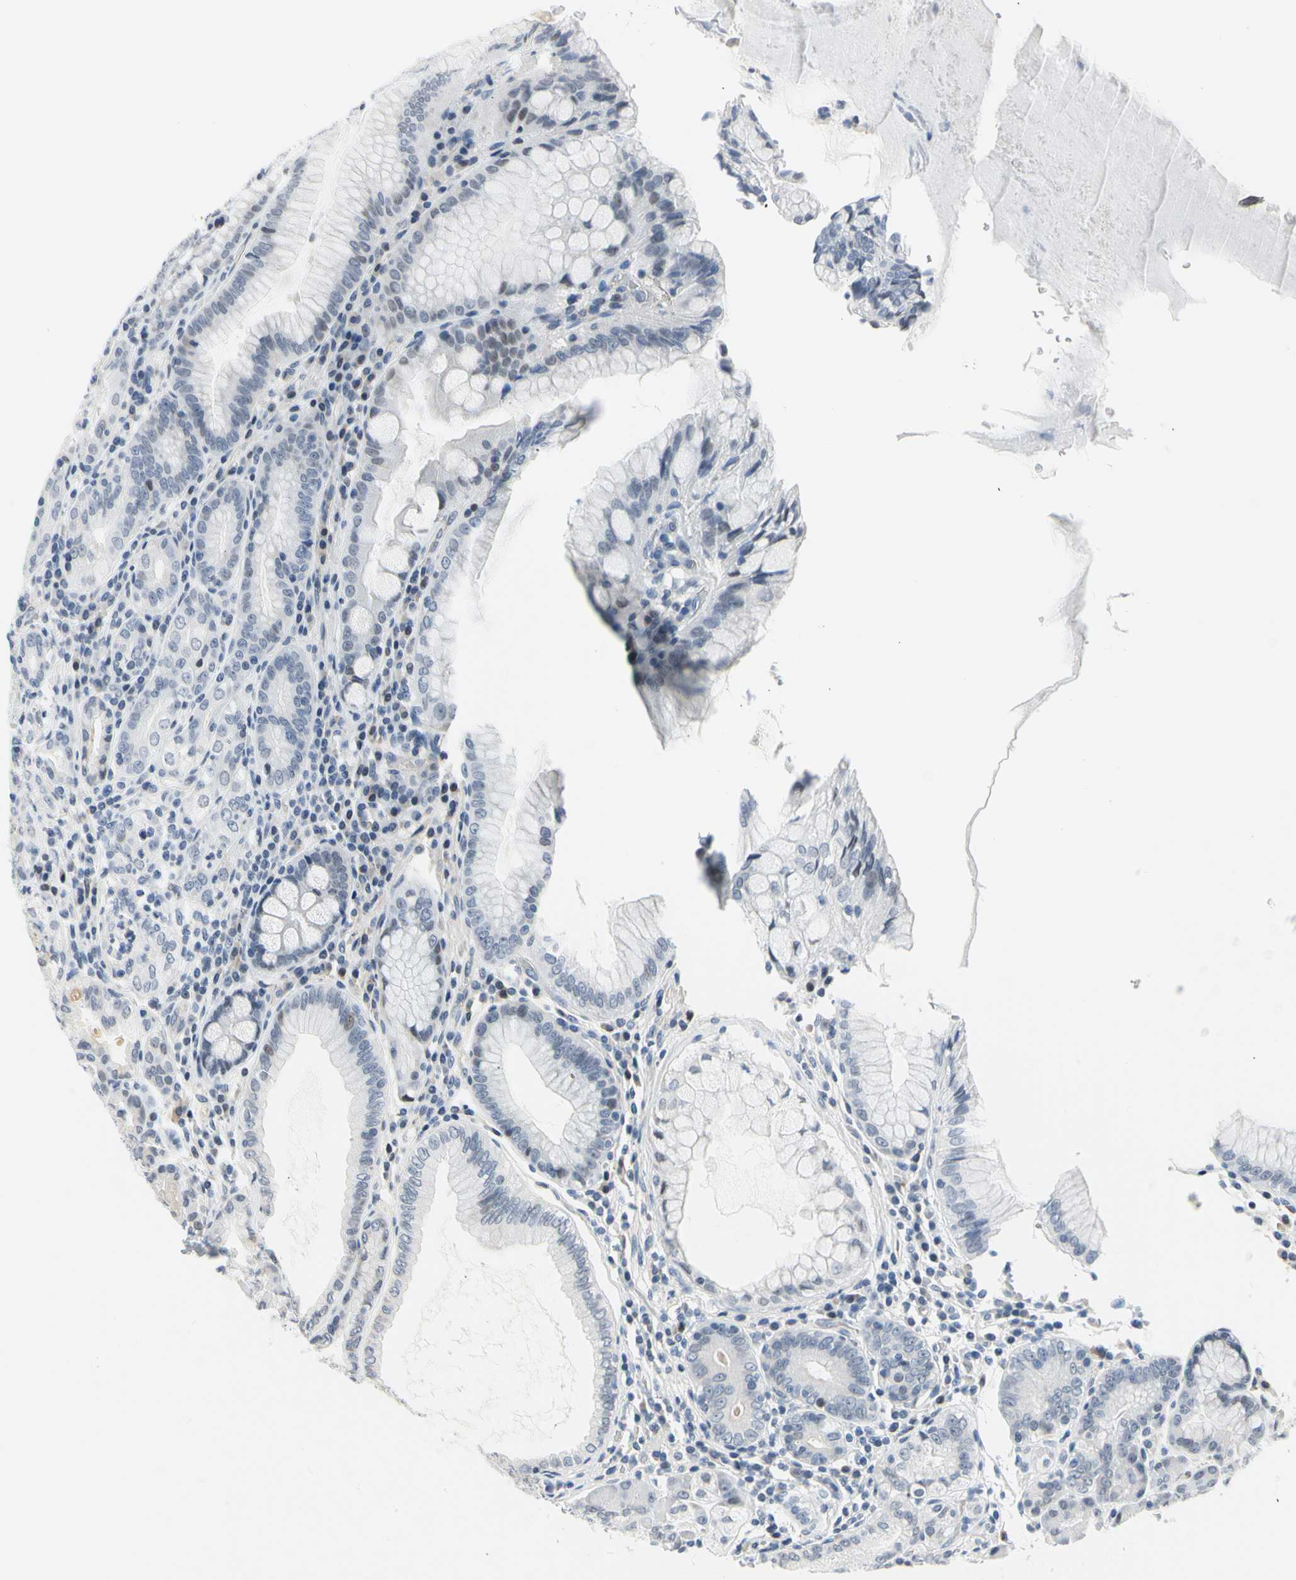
{"staining": {"intensity": "moderate", "quantity": "<25%", "location": "nuclear"}, "tissue": "stomach", "cell_type": "Glandular cells", "image_type": "normal", "snomed": [{"axis": "morphology", "description": "Normal tissue, NOS"}, {"axis": "topography", "description": "Stomach, lower"}], "caption": "A high-resolution image shows IHC staining of normal stomach, which demonstrates moderate nuclear positivity in approximately <25% of glandular cells. Nuclei are stained in blue.", "gene": "IMPG2", "patient": {"sex": "female", "age": 76}}